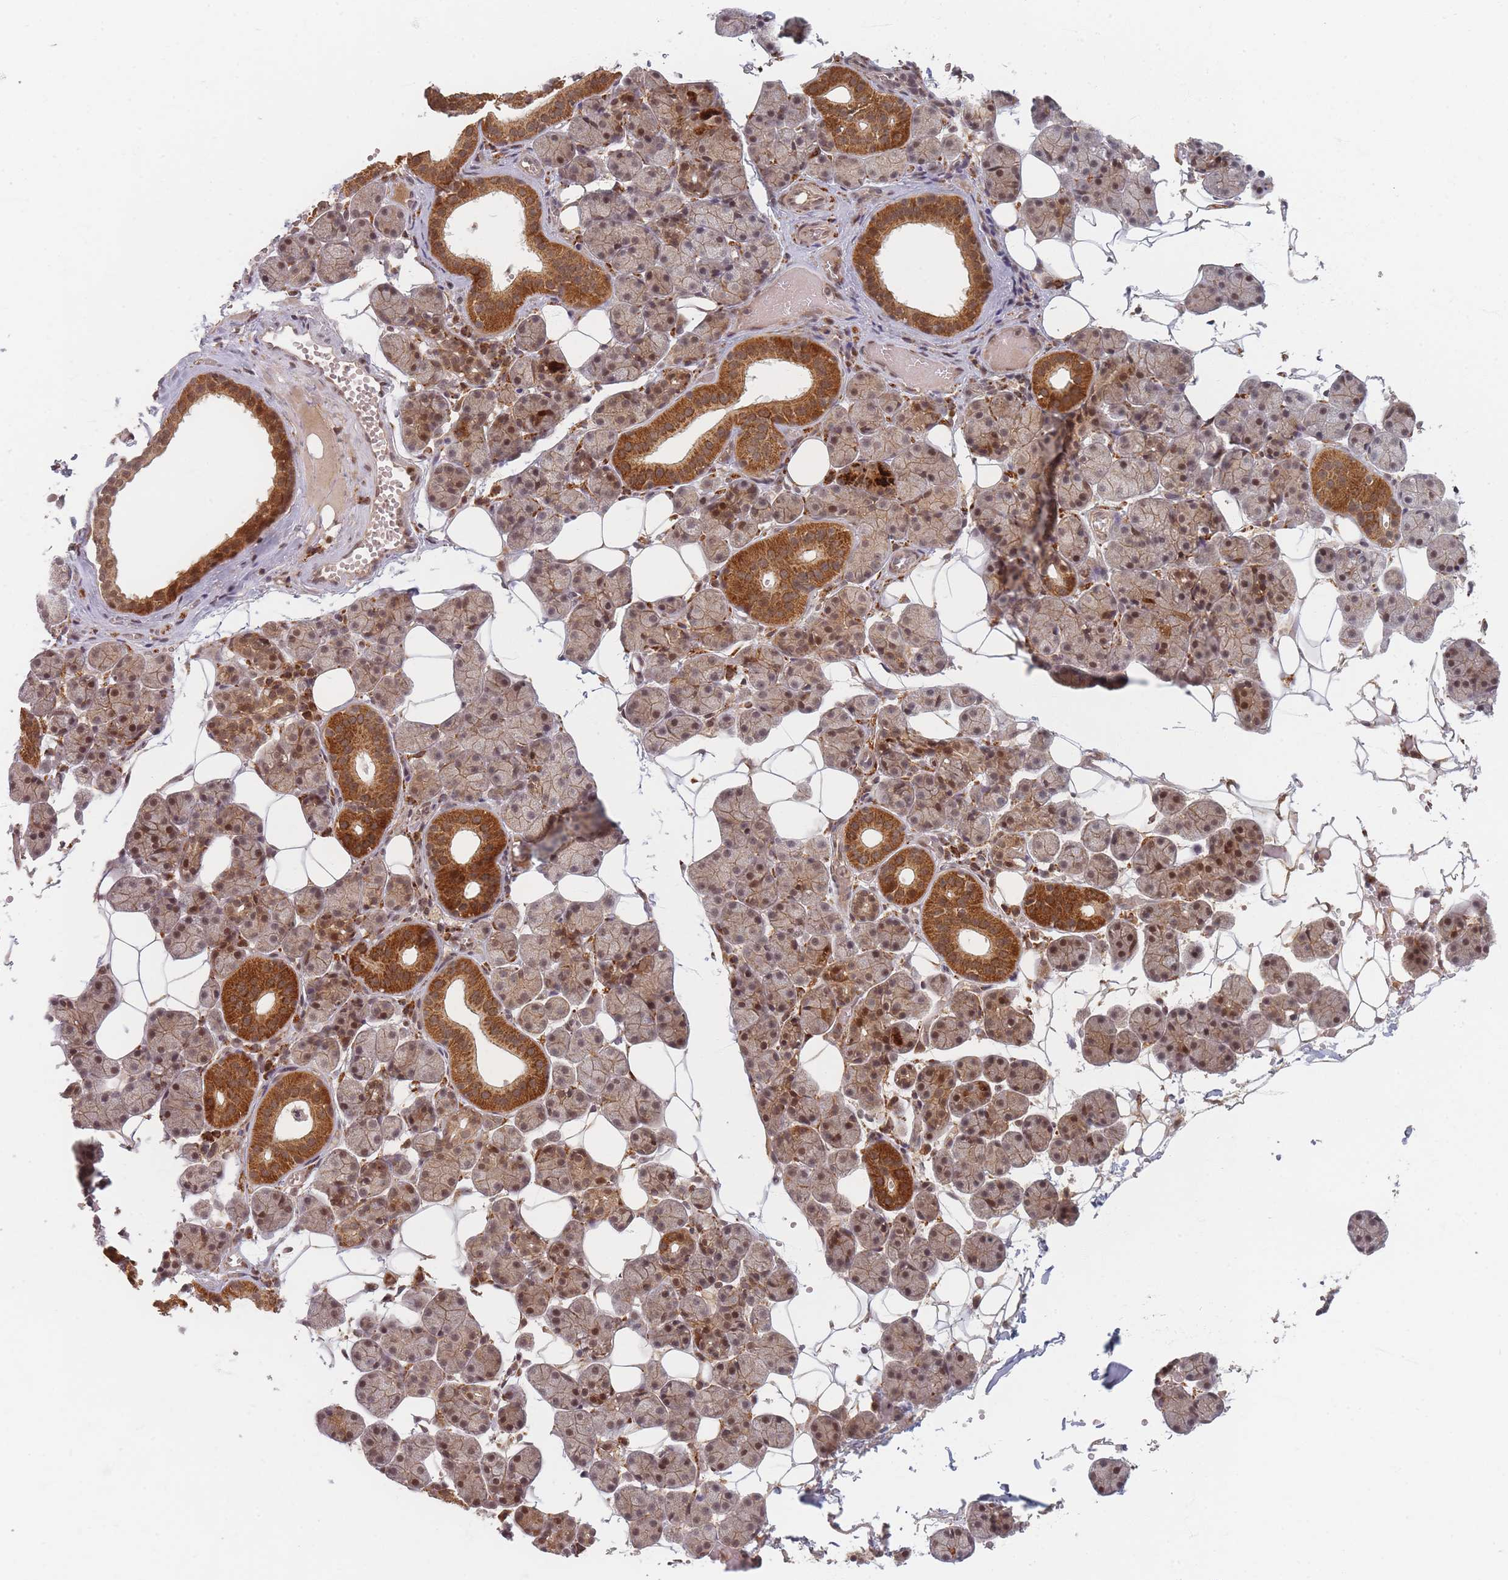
{"staining": {"intensity": "moderate", "quantity": ">75%", "location": "cytoplasmic/membranous,nuclear"}, "tissue": "salivary gland", "cell_type": "Glandular cells", "image_type": "normal", "snomed": [{"axis": "morphology", "description": "Normal tissue, NOS"}, {"axis": "topography", "description": "Salivary gland"}], "caption": "Protein staining of unremarkable salivary gland reveals moderate cytoplasmic/membranous,nuclear expression in about >75% of glandular cells. Nuclei are stained in blue.", "gene": "RADX", "patient": {"sex": "female", "age": 33}}